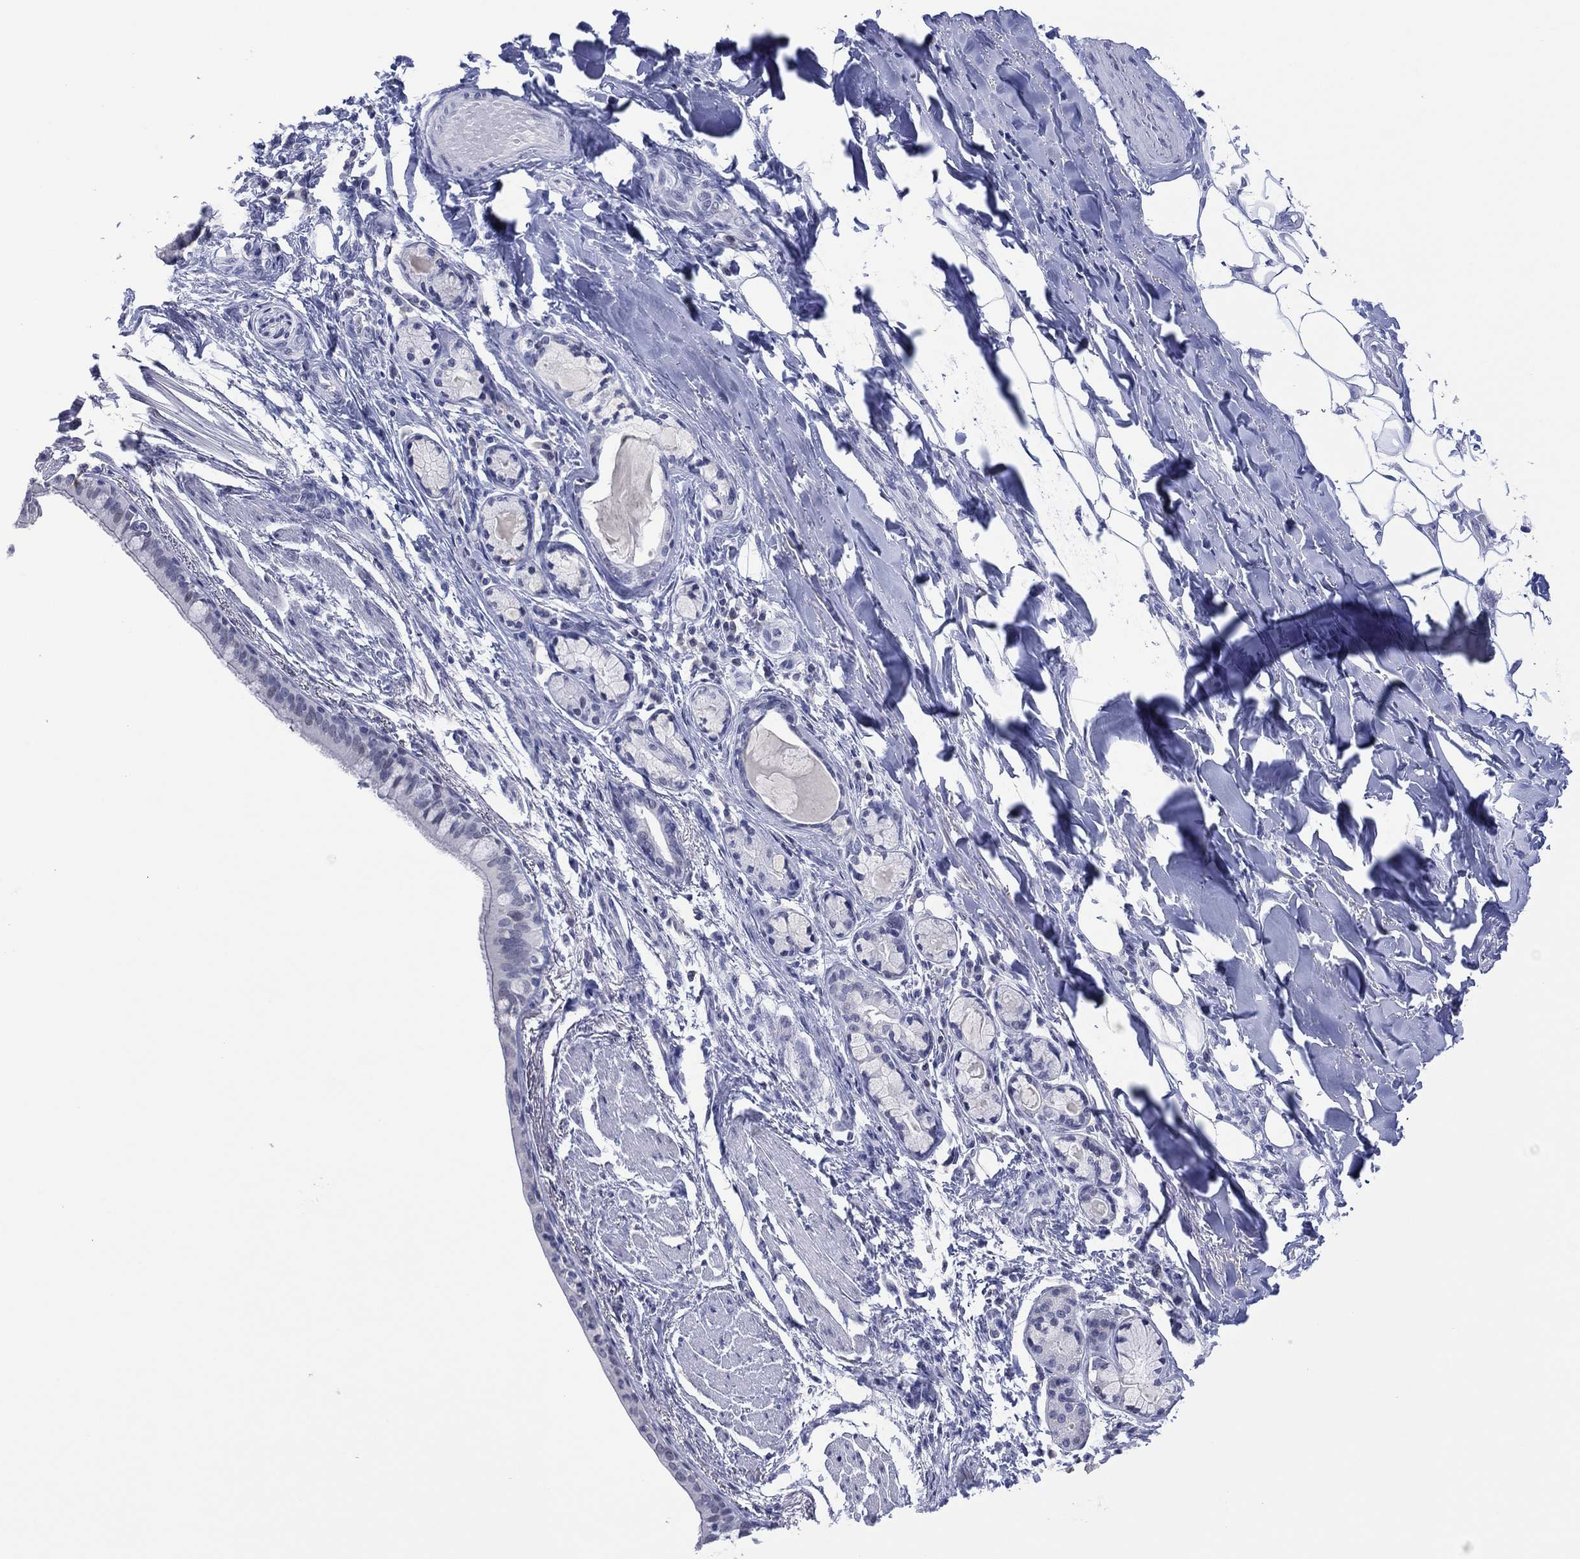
{"staining": {"intensity": "negative", "quantity": "none", "location": "none"}, "tissue": "bronchus", "cell_type": "Respiratory epithelial cells", "image_type": "normal", "snomed": [{"axis": "morphology", "description": "Normal tissue, NOS"}, {"axis": "morphology", "description": "Squamous cell carcinoma, NOS"}, {"axis": "topography", "description": "Bronchus"}, {"axis": "topography", "description": "Lung"}], "caption": "This is a histopathology image of IHC staining of unremarkable bronchus, which shows no staining in respiratory epithelial cells.", "gene": "UTF1", "patient": {"sex": "male", "age": 69}}